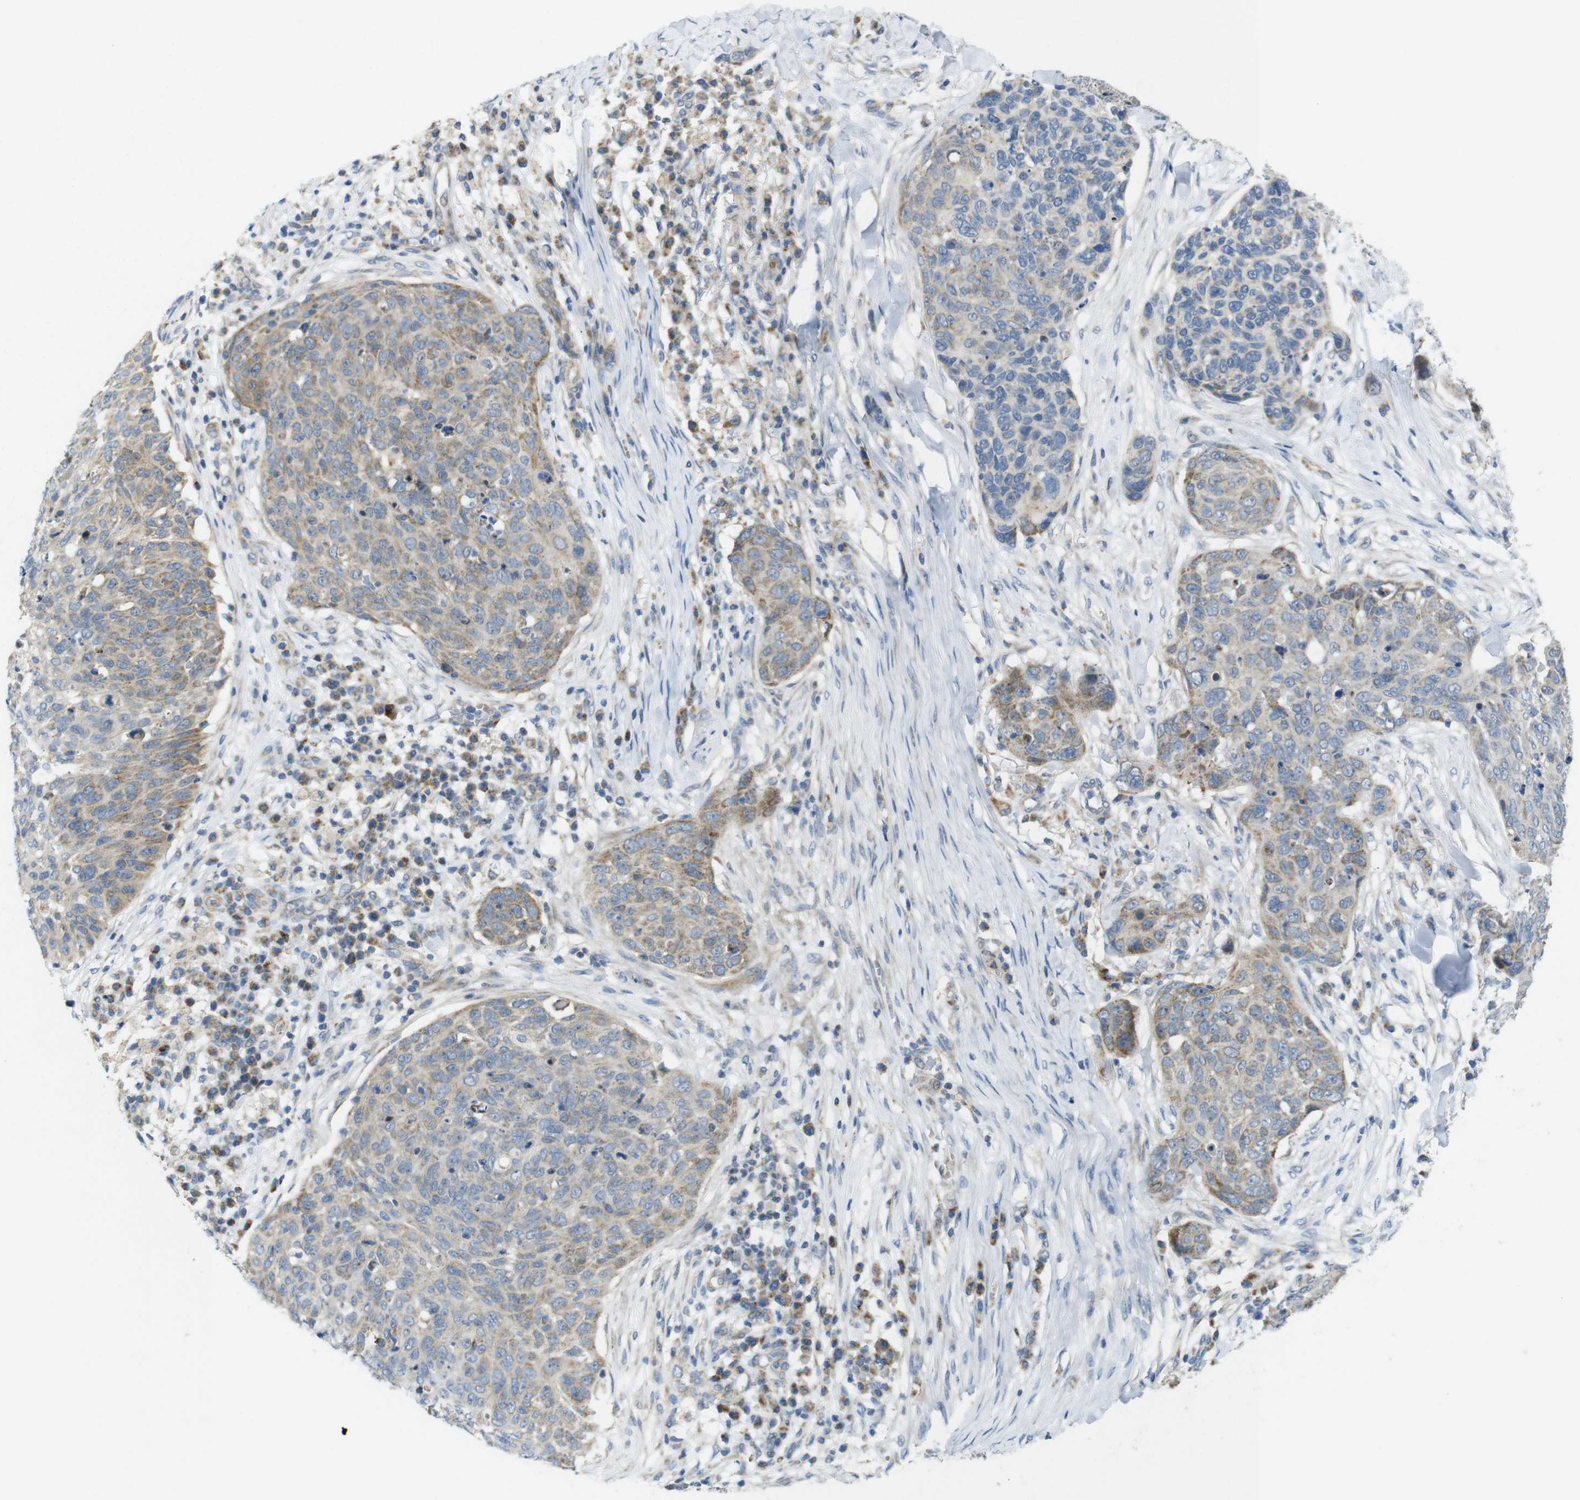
{"staining": {"intensity": "weak", "quantity": ">75%", "location": "cytoplasmic/membranous"}, "tissue": "skin cancer", "cell_type": "Tumor cells", "image_type": "cancer", "snomed": [{"axis": "morphology", "description": "Squamous cell carcinoma in situ, NOS"}, {"axis": "morphology", "description": "Squamous cell carcinoma, NOS"}, {"axis": "topography", "description": "Skin"}], "caption": "Brown immunohistochemical staining in human skin cancer shows weak cytoplasmic/membranous positivity in approximately >75% of tumor cells.", "gene": "MARCHF1", "patient": {"sex": "male", "age": 93}}